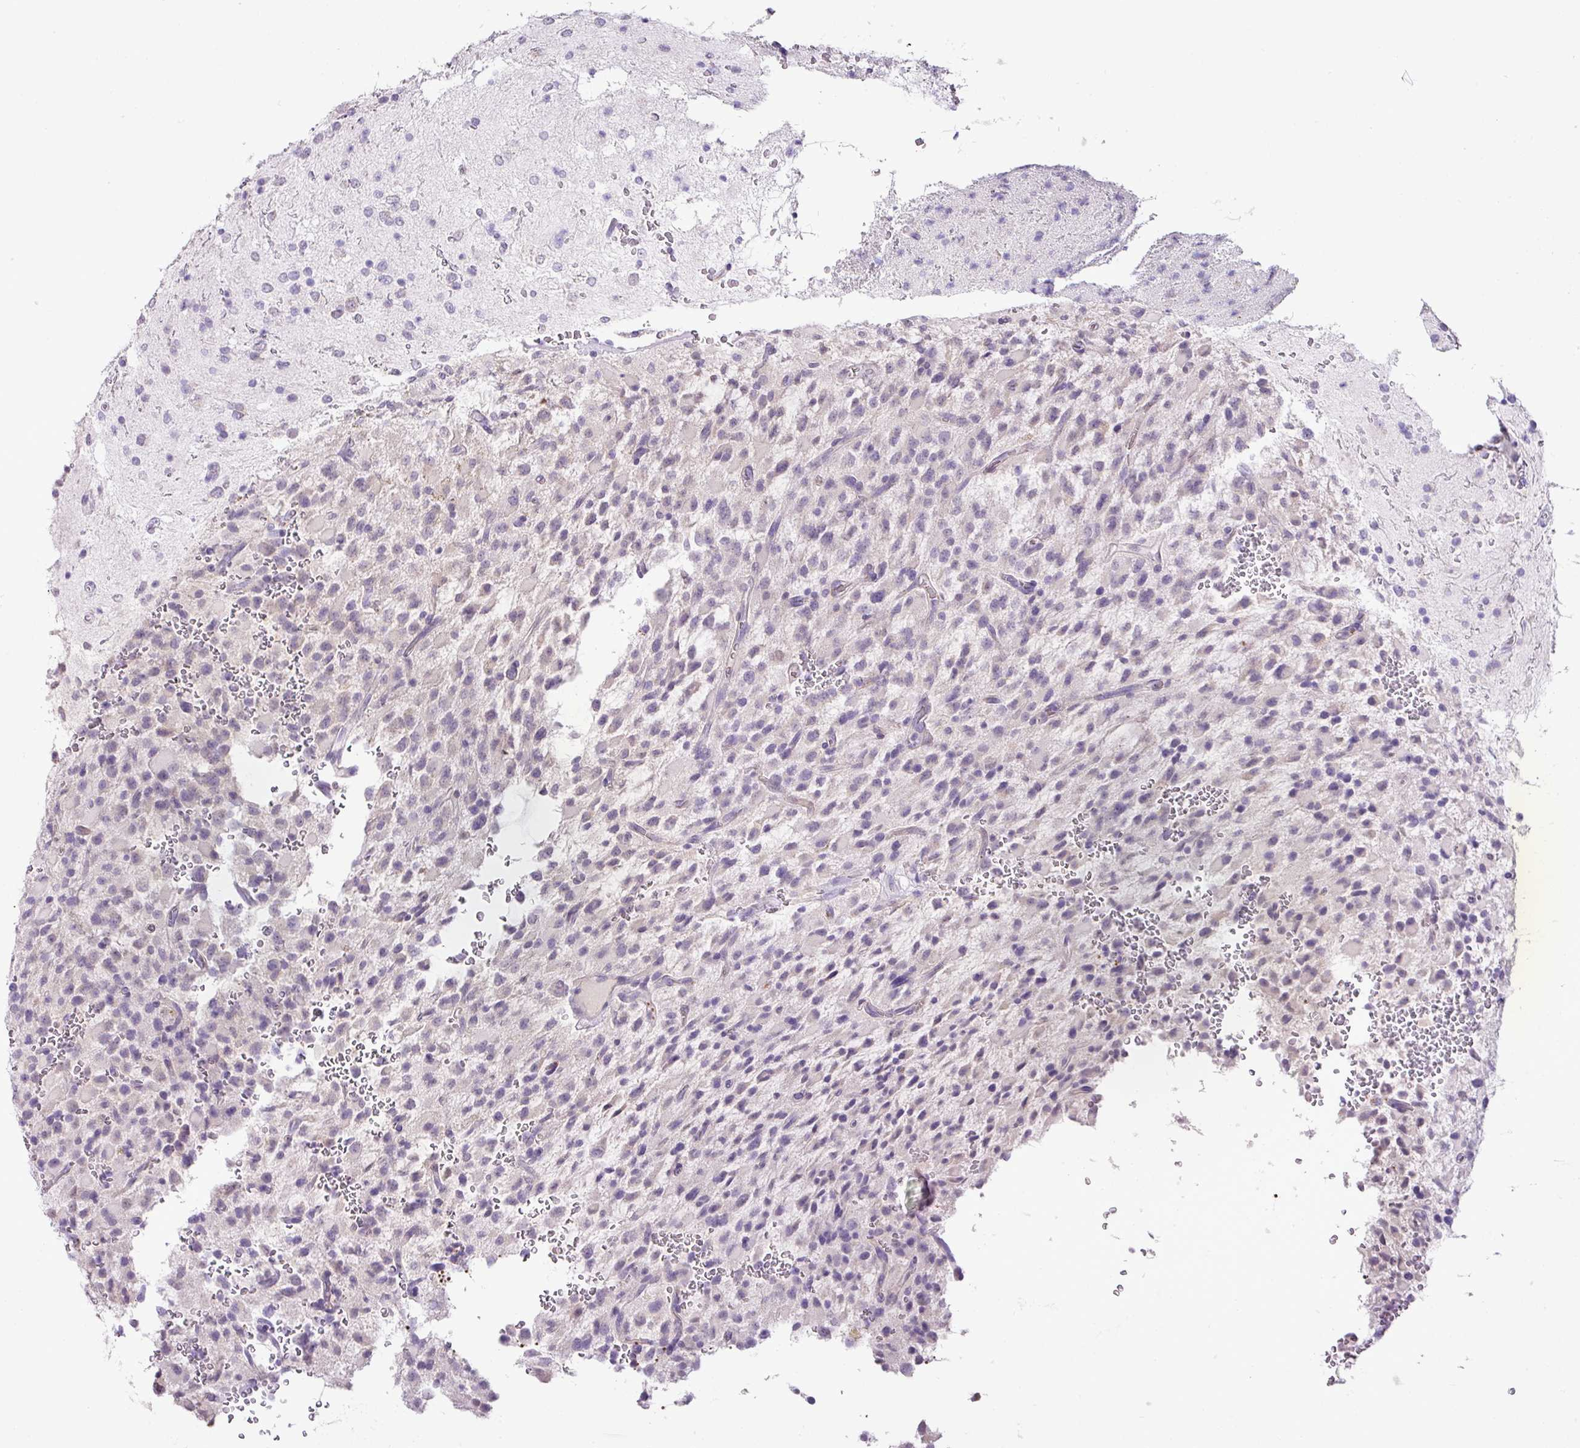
{"staining": {"intensity": "negative", "quantity": "none", "location": "none"}, "tissue": "glioma", "cell_type": "Tumor cells", "image_type": "cancer", "snomed": [{"axis": "morphology", "description": "Glioma, malignant, High grade"}, {"axis": "topography", "description": "Brain"}], "caption": "The photomicrograph displays no staining of tumor cells in malignant glioma (high-grade).", "gene": "DIP2A", "patient": {"sex": "male", "age": 34}}